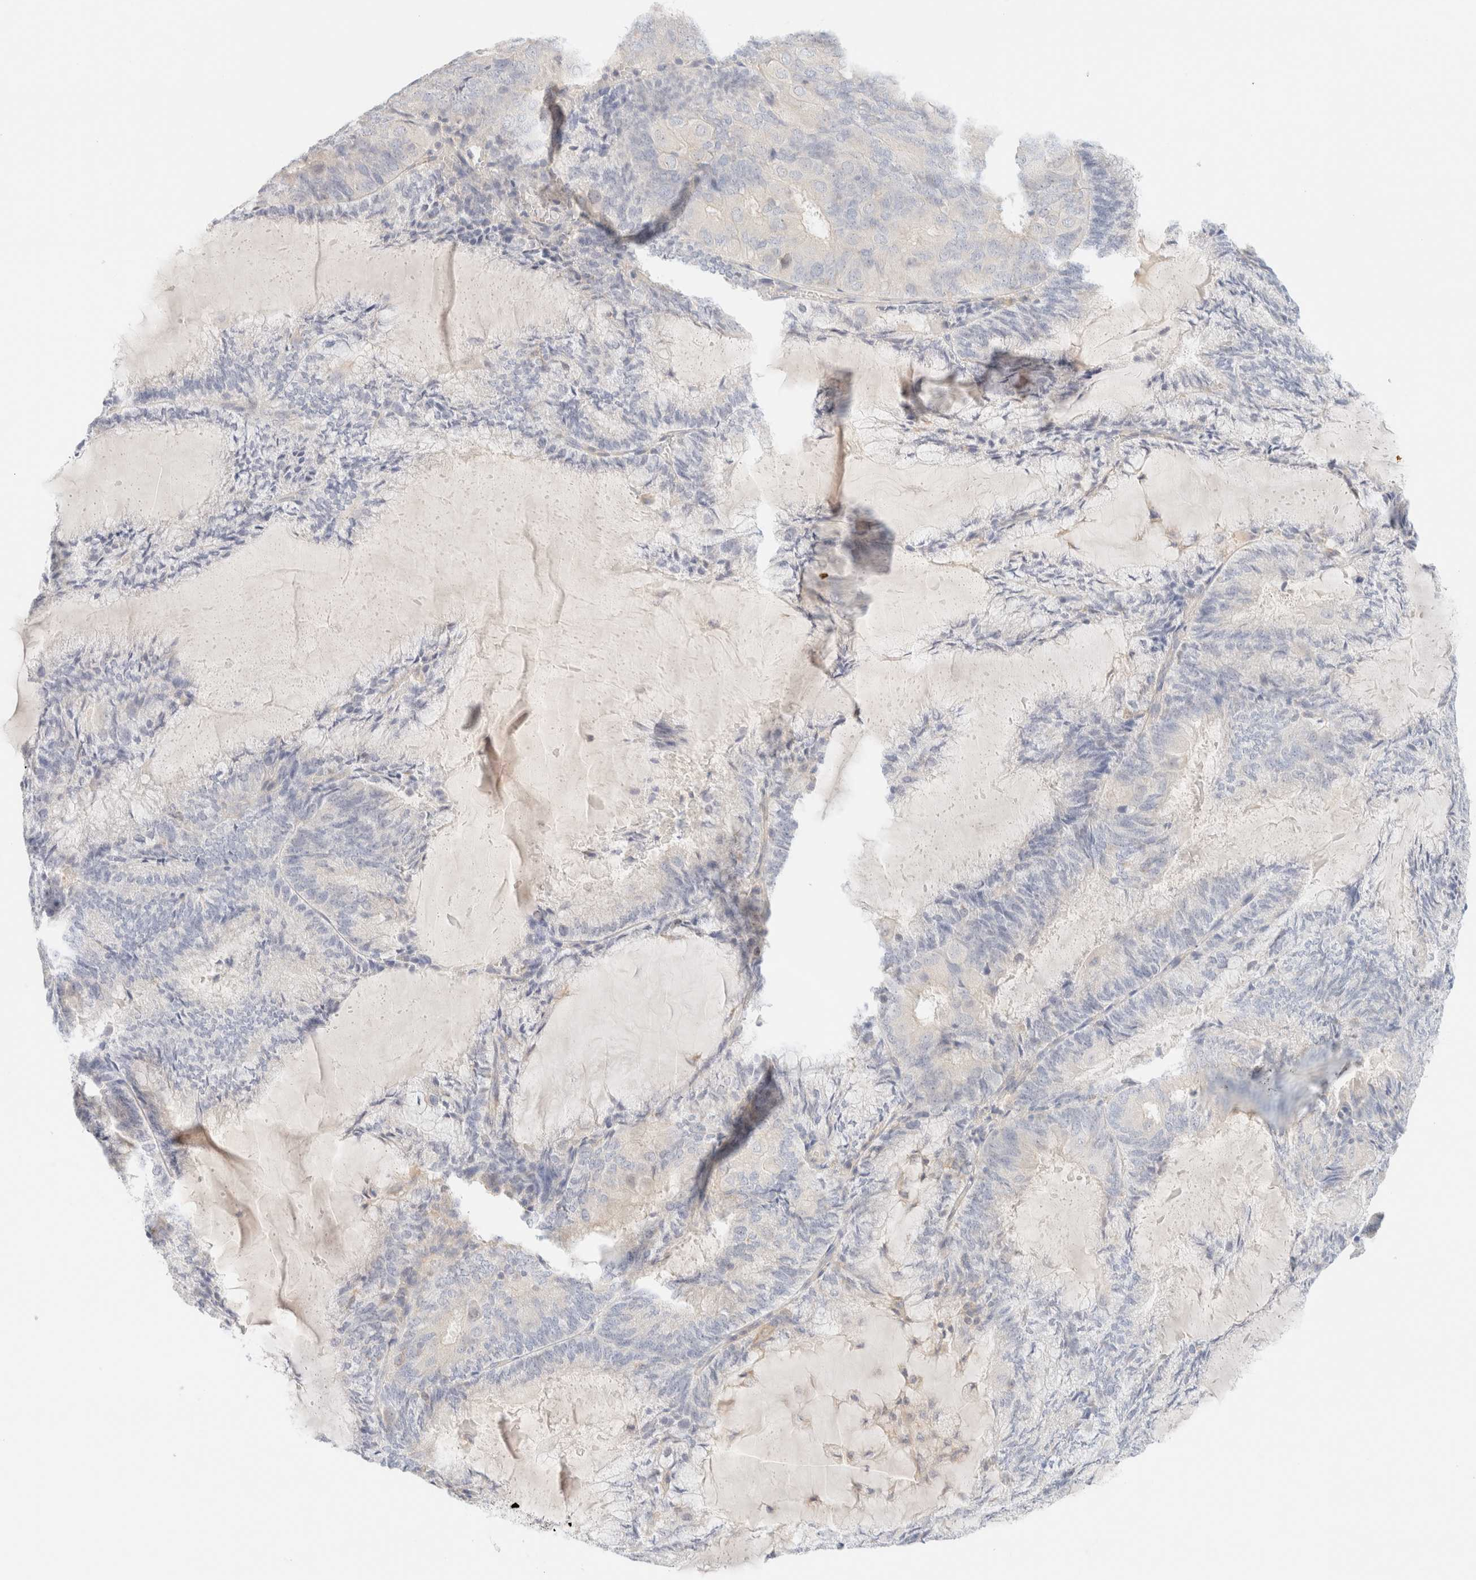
{"staining": {"intensity": "negative", "quantity": "none", "location": "none"}, "tissue": "endometrial cancer", "cell_type": "Tumor cells", "image_type": "cancer", "snomed": [{"axis": "morphology", "description": "Adenocarcinoma, NOS"}, {"axis": "topography", "description": "Endometrium"}], "caption": "A high-resolution photomicrograph shows immunohistochemistry staining of endometrial cancer, which demonstrates no significant expression in tumor cells.", "gene": "SARM1", "patient": {"sex": "female", "age": 81}}